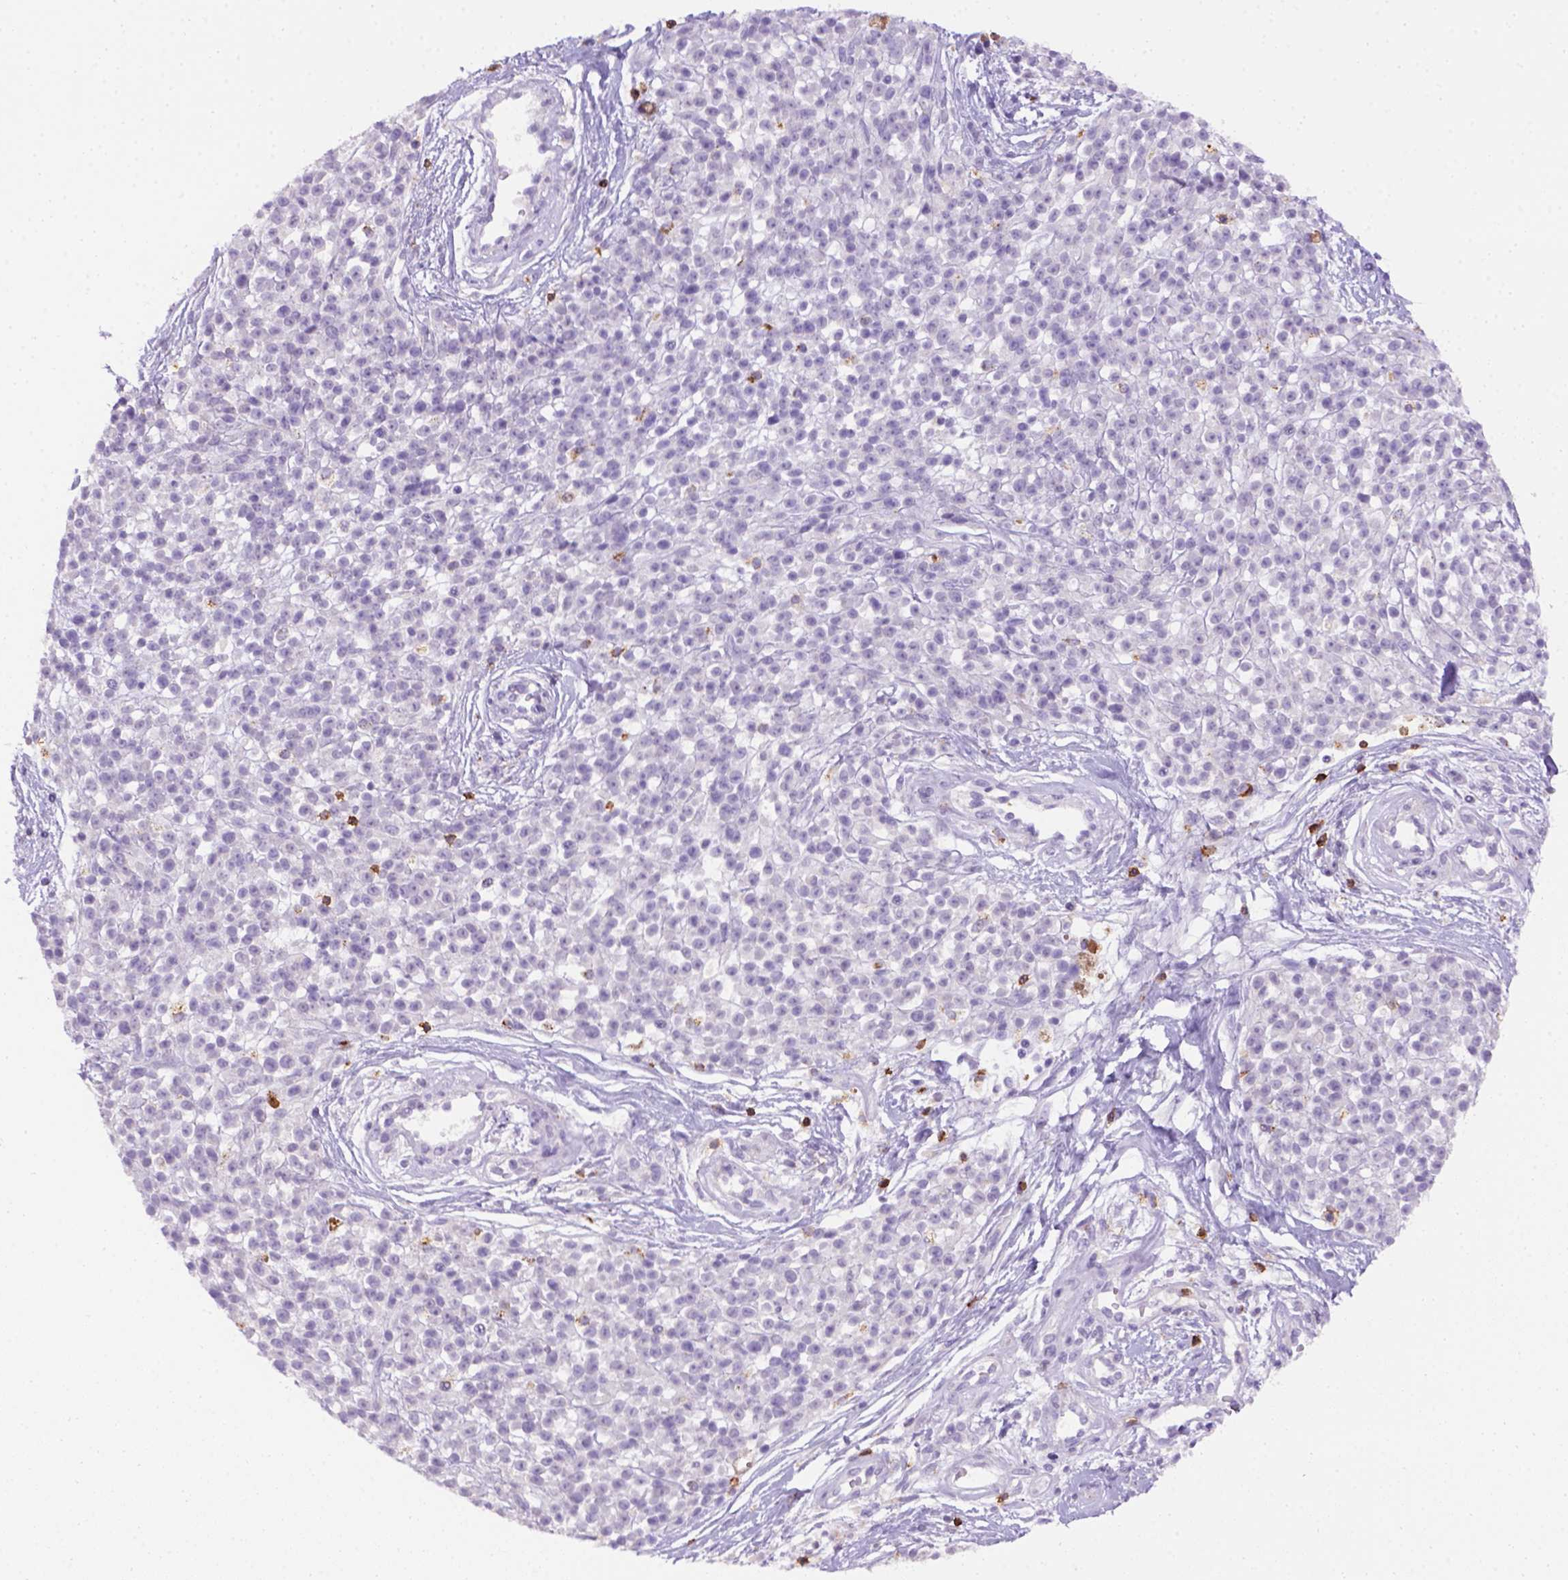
{"staining": {"intensity": "negative", "quantity": "none", "location": "none"}, "tissue": "melanoma", "cell_type": "Tumor cells", "image_type": "cancer", "snomed": [{"axis": "morphology", "description": "Malignant melanoma, NOS"}, {"axis": "topography", "description": "Skin"}, {"axis": "topography", "description": "Skin of trunk"}], "caption": "An image of human malignant melanoma is negative for staining in tumor cells. (DAB IHC with hematoxylin counter stain).", "gene": "CD3E", "patient": {"sex": "male", "age": 74}}